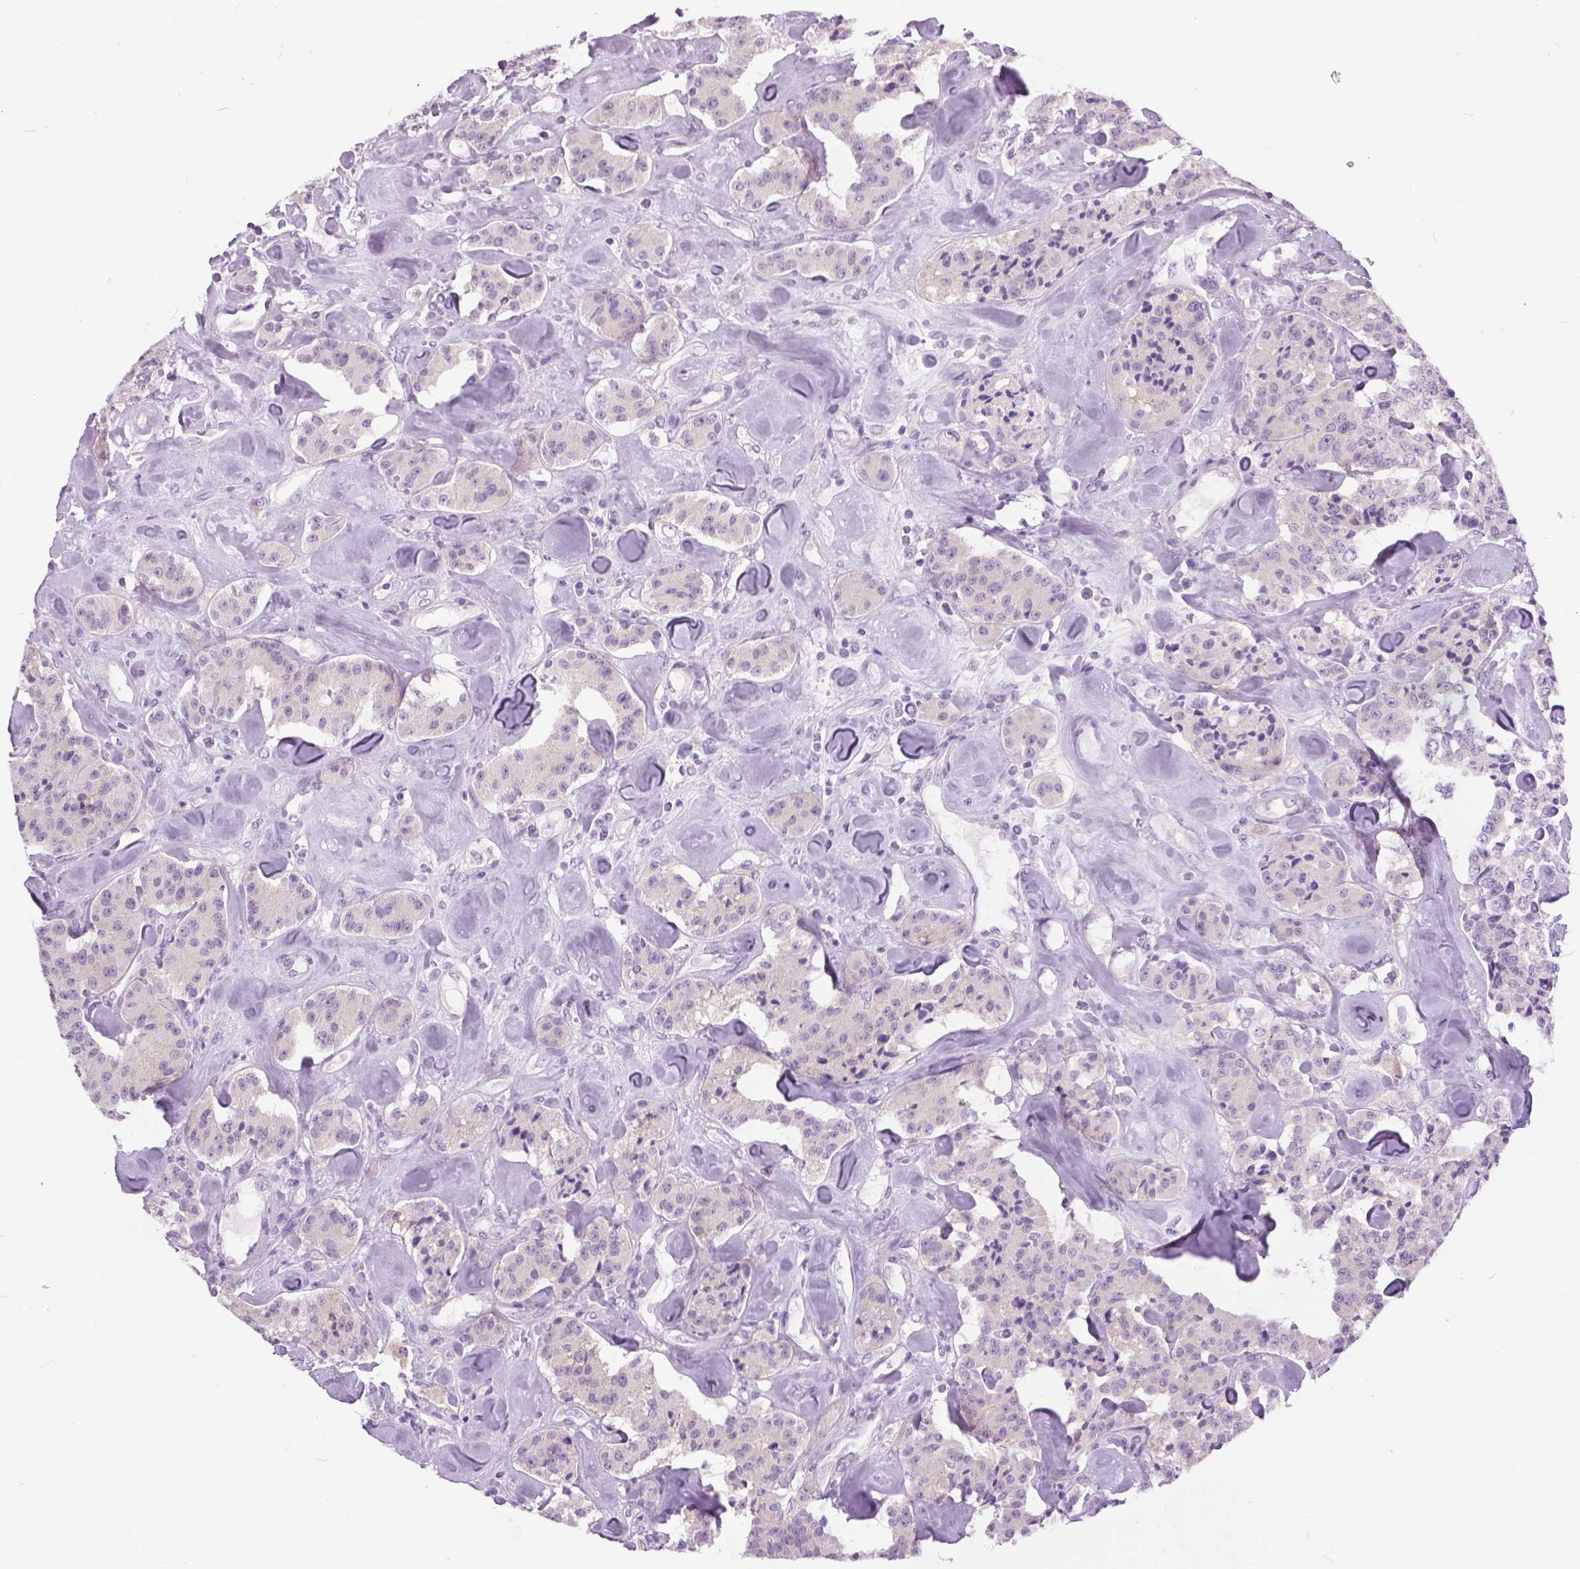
{"staining": {"intensity": "negative", "quantity": "none", "location": "none"}, "tissue": "carcinoid", "cell_type": "Tumor cells", "image_type": "cancer", "snomed": [{"axis": "morphology", "description": "Carcinoid, malignant, NOS"}, {"axis": "topography", "description": "Pancreas"}], "caption": "Immunohistochemistry of carcinoid (malignant) displays no positivity in tumor cells. (DAB (3,3'-diaminobenzidine) immunohistochemistry (IHC), high magnification).", "gene": "TP53TG5", "patient": {"sex": "male", "age": 41}}